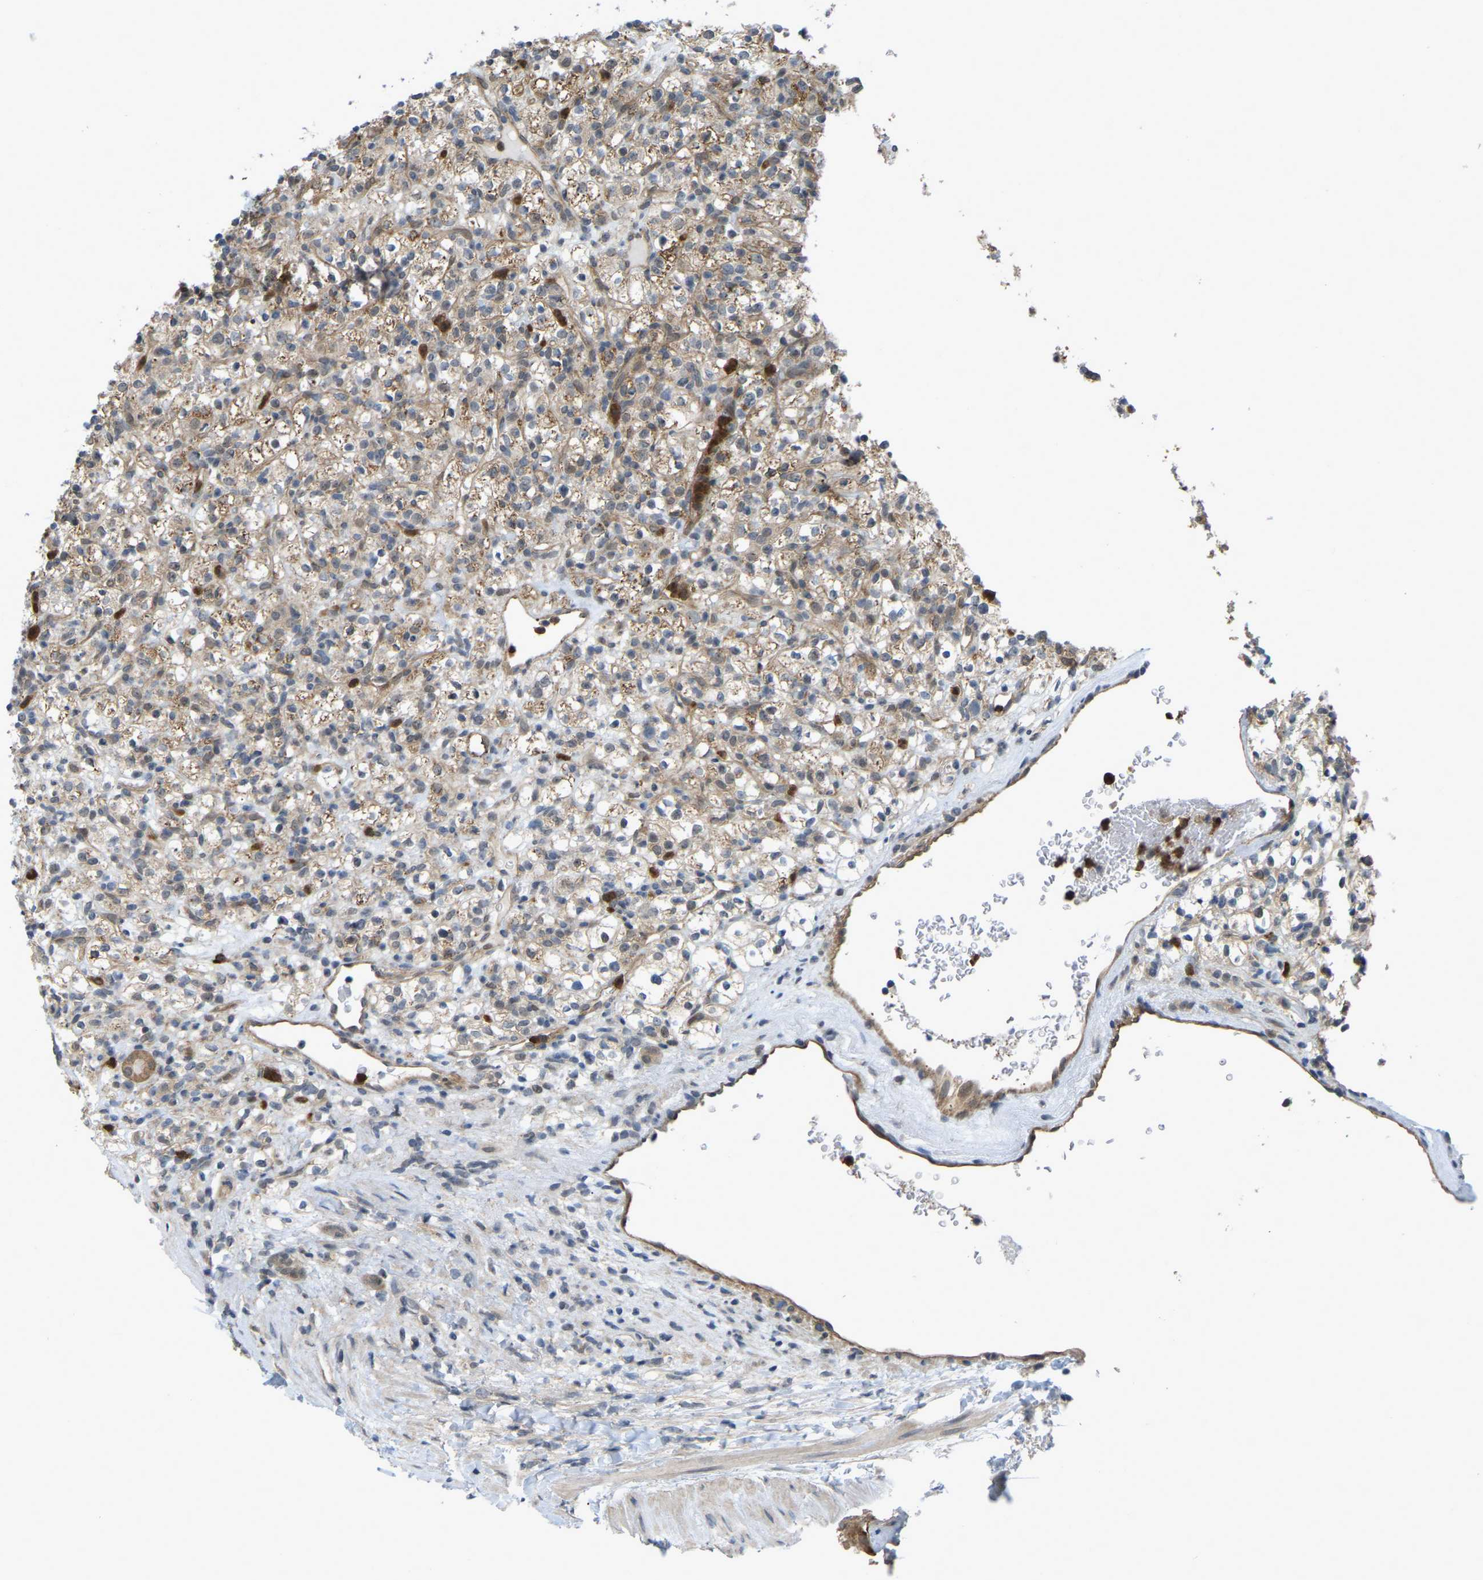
{"staining": {"intensity": "moderate", "quantity": ">75%", "location": "cytoplasmic/membranous"}, "tissue": "renal cancer", "cell_type": "Tumor cells", "image_type": "cancer", "snomed": [{"axis": "morphology", "description": "Normal tissue, NOS"}, {"axis": "morphology", "description": "Adenocarcinoma, NOS"}, {"axis": "topography", "description": "Kidney"}], "caption": "Tumor cells exhibit medium levels of moderate cytoplasmic/membranous staining in approximately >75% of cells in renal adenocarcinoma.", "gene": "SERPINB5", "patient": {"sex": "female", "age": 72}}